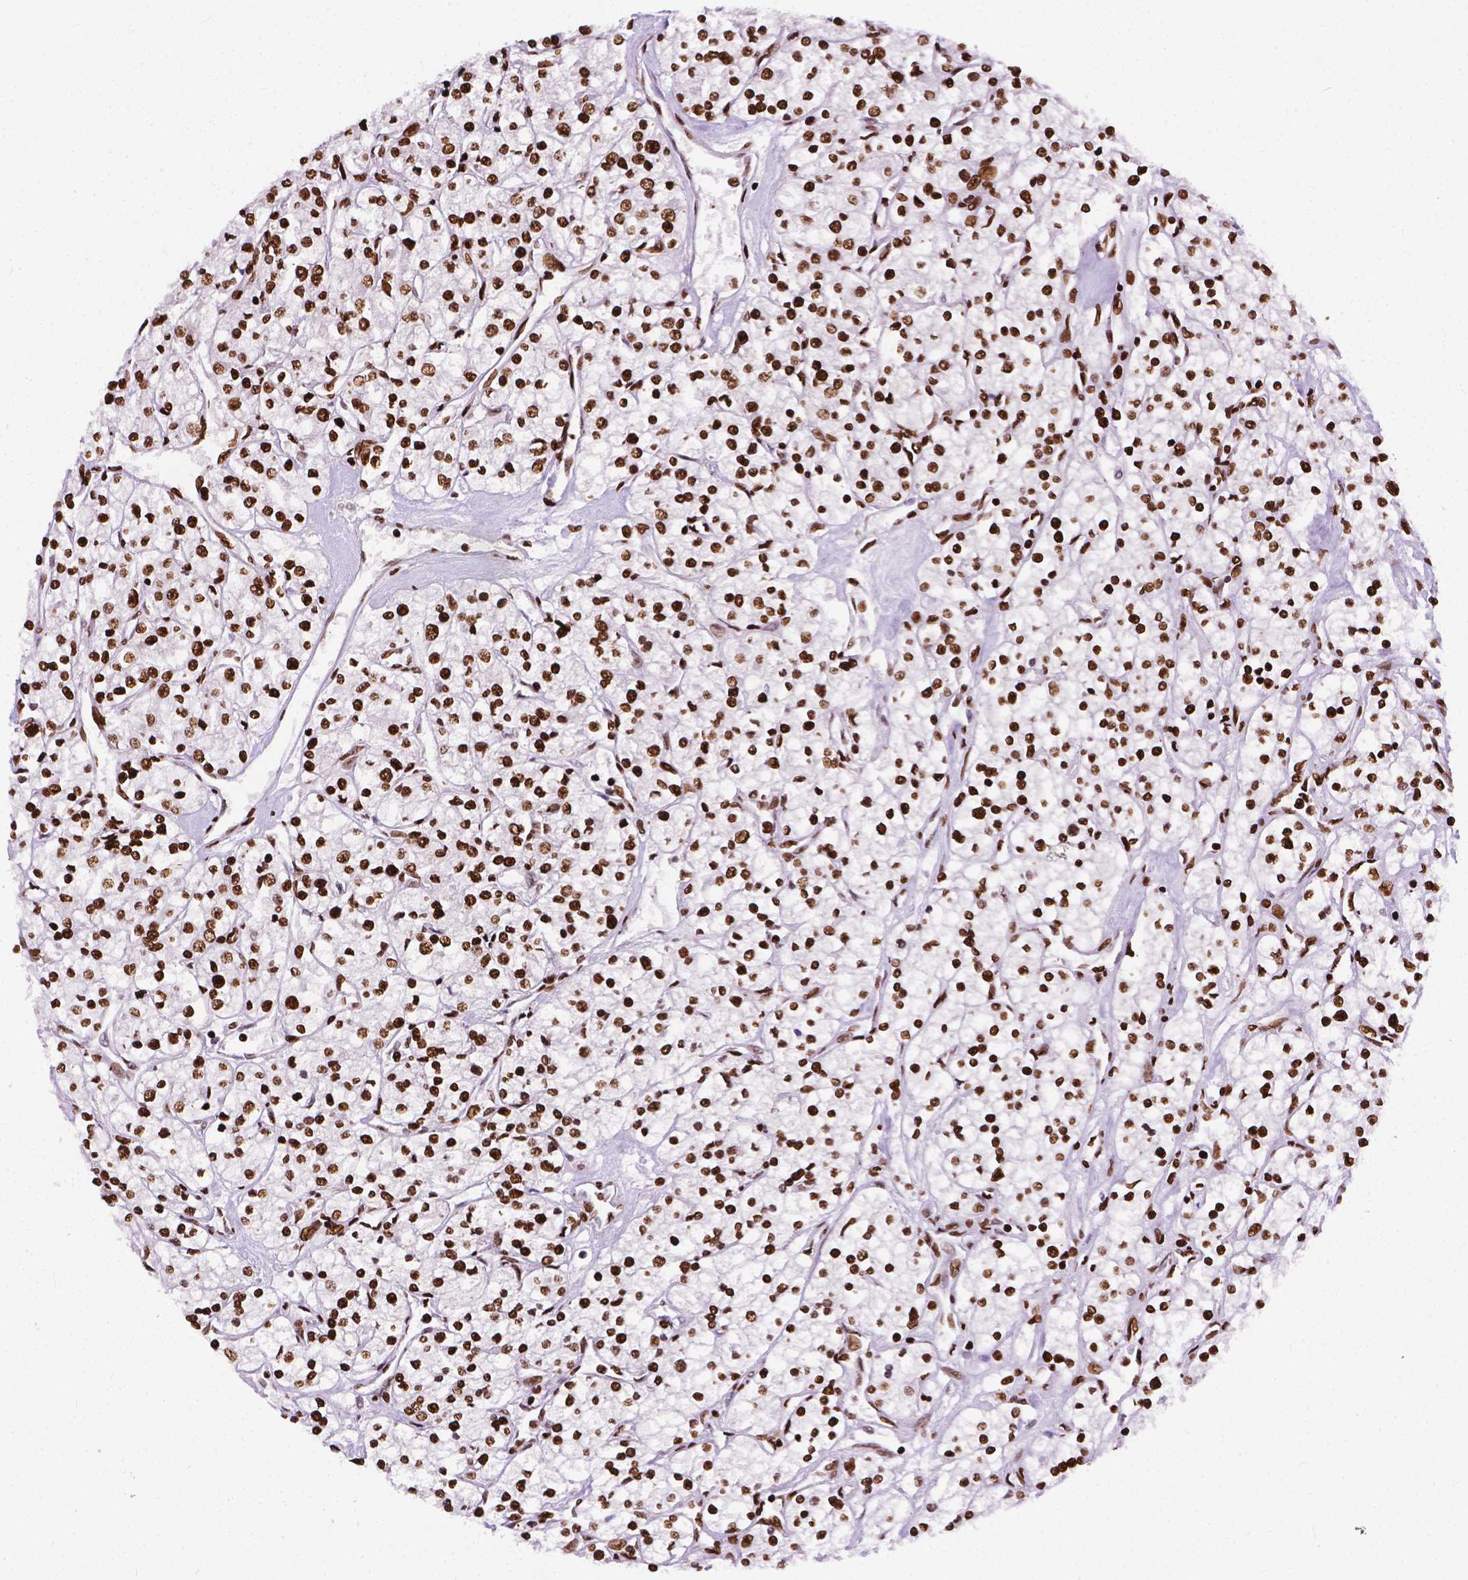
{"staining": {"intensity": "strong", "quantity": ">75%", "location": "nuclear"}, "tissue": "renal cancer", "cell_type": "Tumor cells", "image_type": "cancer", "snomed": [{"axis": "morphology", "description": "Adenocarcinoma, NOS"}, {"axis": "topography", "description": "Kidney"}], "caption": "An IHC micrograph of tumor tissue is shown. Protein staining in brown highlights strong nuclear positivity in renal adenocarcinoma within tumor cells.", "gene": "SMIM5", "patient": {"sex": "male", "age": 80}}